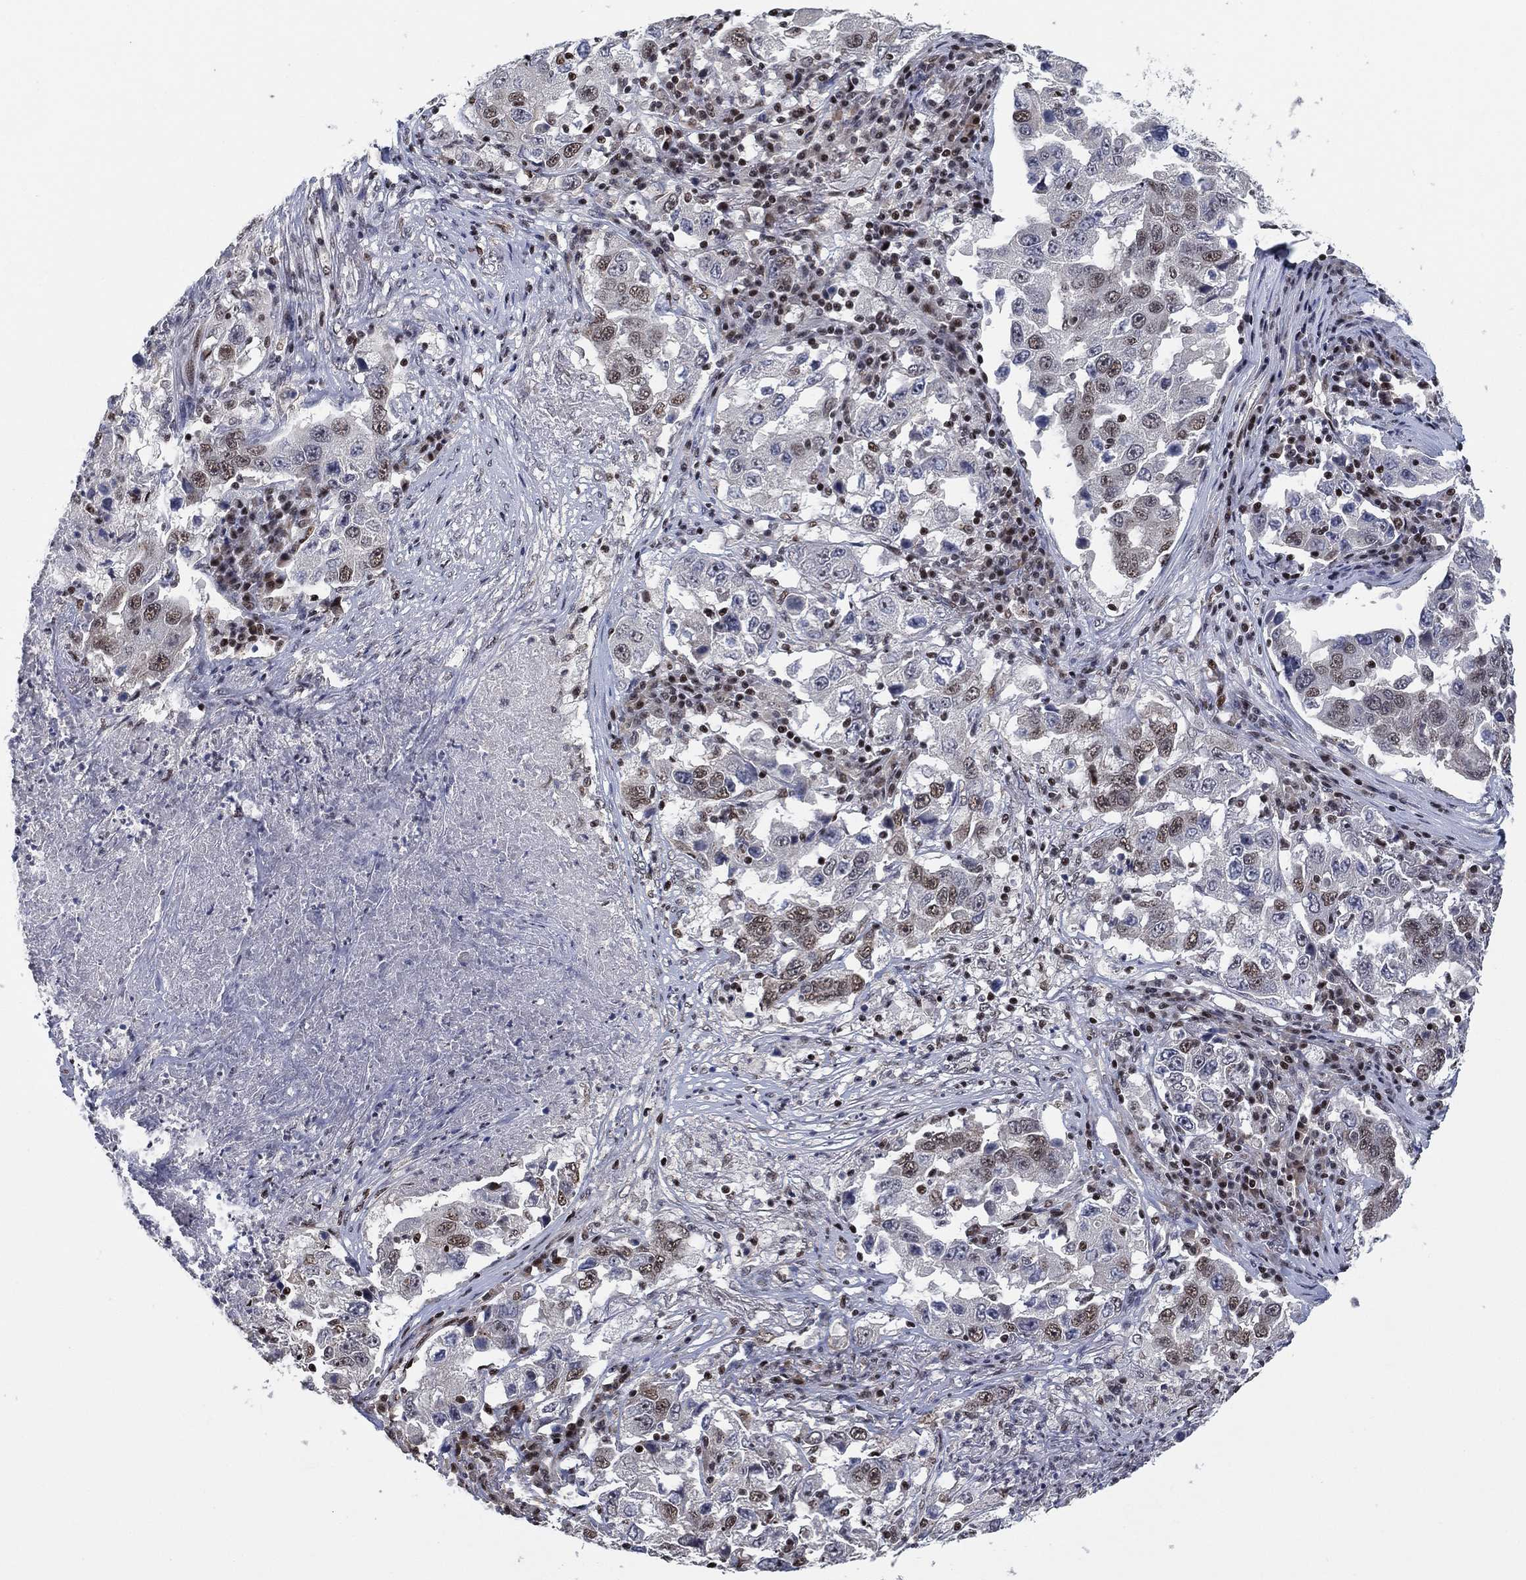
{"staining": {"intensity": "moderate", "quantity": "<25%", "location": "nuclear"}, "tissue": "lung cancer", "cell_type": "Tumor cells", "image_type": "cancer", "snomed": [{"axis": "morphology", "description": "Adenocarcinoma, NOS"}, {"axis": "topography", "description": "Lung"}], "caption": "The photomicrograph displays a brown stain indicating the presence of a protein in the nuclear of tumor cells in lung cancer. Using DAB (brown) and hematoxylin (blue) stains, captured at high magnification using brightfield microscopy.", "gene": "ZSCAN30", "patient": {"sex": "male", "age": 73}}